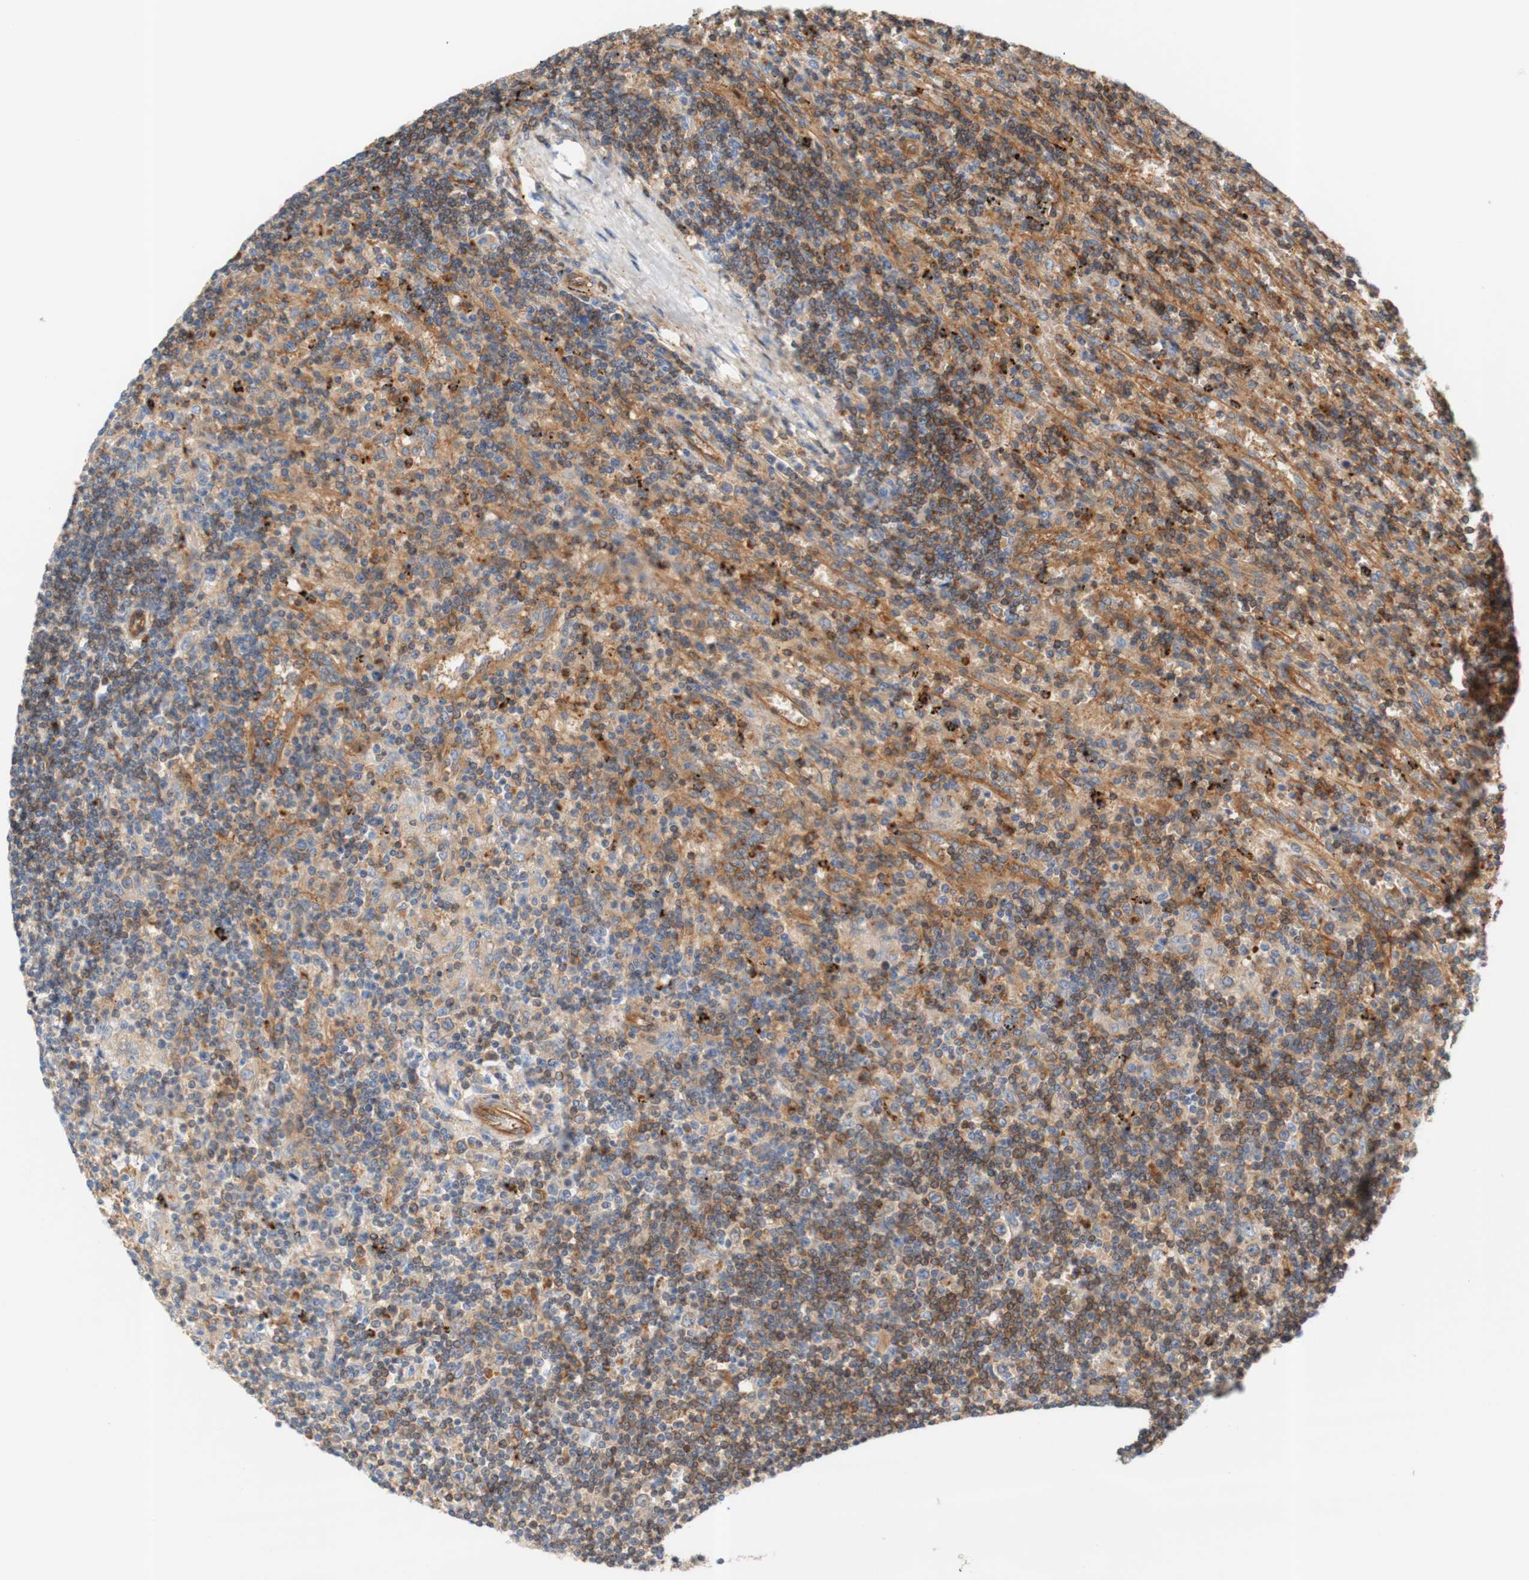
{"staining": {"intensity": "moderate", "quantity": "25%-75%", "location": "cytoplasmic/membranous"}, "tissue": "lymphoma", "cell_type": "Tumor cells", "image_type": "cancer", "snomed": [{"axis": "morphology", "description": "Malignant lymphoma, non-Hodgkin's type, Low grade"}, {"axis": "topography", "description": "Spleen"}], "caption": "Immunohistochemical staining of human malignant lymphoma, non-Hodgkin's type (low-grade) demonstrates medium levels of moderate cytoplasmic/membranous protein positivity in approximately 25%-75% of tumor cells.", "gene": "STOM", "patient": {"sex": "male", "age": 76}}